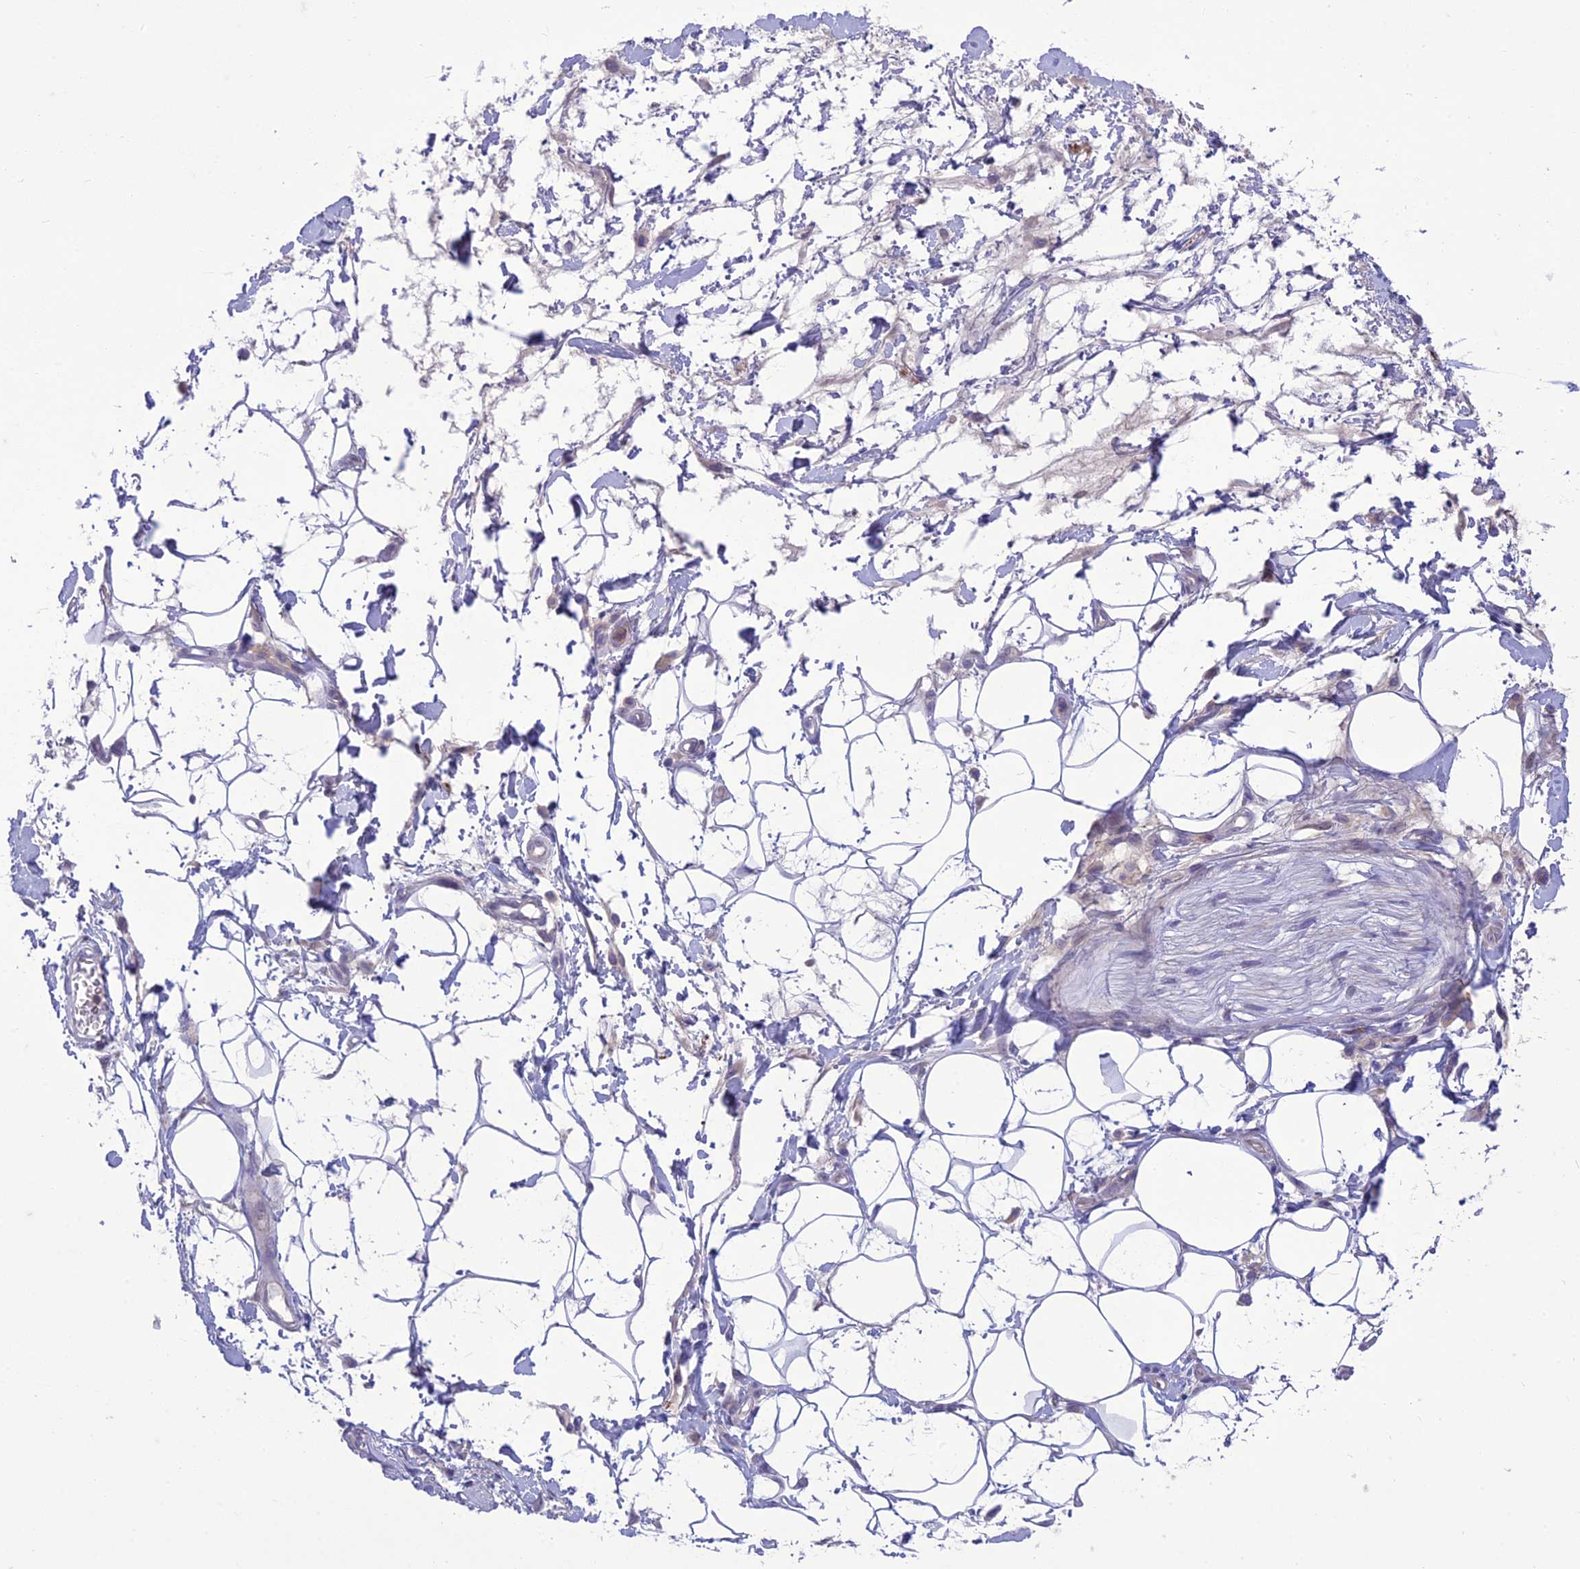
{"staining": {"intensity": "negative", "quantity": "none", "location": "none"}, "tissue": "adipose tissue", "cell_type": "Adipocytes", "image_type": "normal", "snomed": [{"axis": "morphology", "description": "Normal tissue, NOS"}, {"axis": "morphology", "description": "Adenocarcinoma, NOS"}, {"axis": "topography", "description": "Rectum"}, {"axis": "topography", "description": "Vagina"}, {"axis": "topography", "description": "Peripheral nerve tissue"}], "caption": "Immunohistochemistry of normal adipose tissue exhibits no staining in adipocytes.", "gene": "ITGAE", "patient": {"sex": "female", "age": 71}}